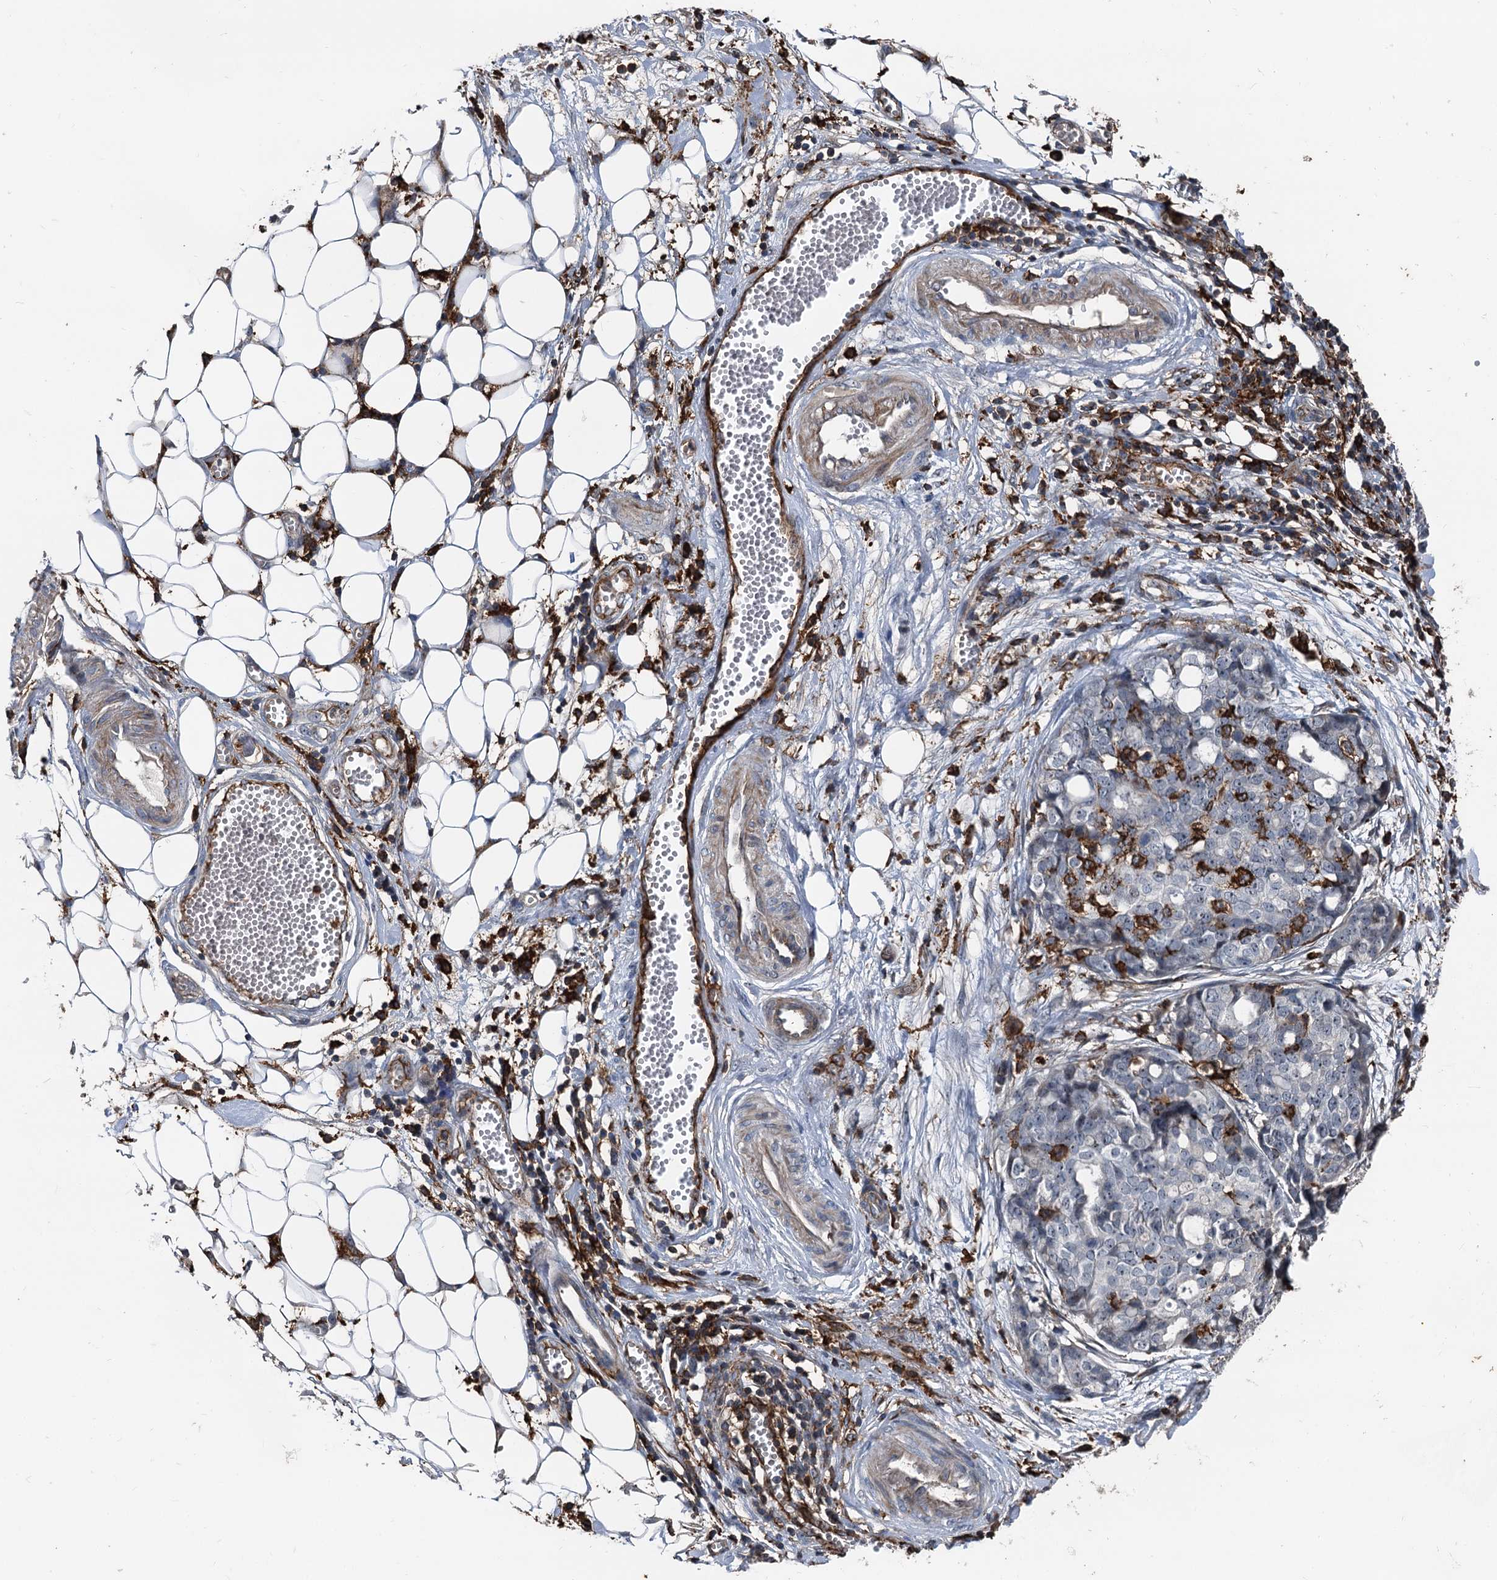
{"staining": {"intensity": "negative", "quantity": "none", "location": "none"}, "tissue": "ovarian cancer", "cell_type": "Tumor cells", "image_type": "cancer", "snomed": [{"axis": "morphology", "description": "Cystadenocarcinoma, serous, NOS"}, {"axis": "topography", "description": "Soft tissue"}, {"axis": "topography", "description": "Ovary"}], "caption": "High magnification brightfield microscopy of ovarian cancer (serous cystadenocarcinoma) stained with DAB (3,3'-diaminobenzidine) (brown) and counterstained with hematoxylin (blue): tumor cells show no significant staining.", "gene": "PLEKHO2", "patient": {"sex": "female", "age": 57}}